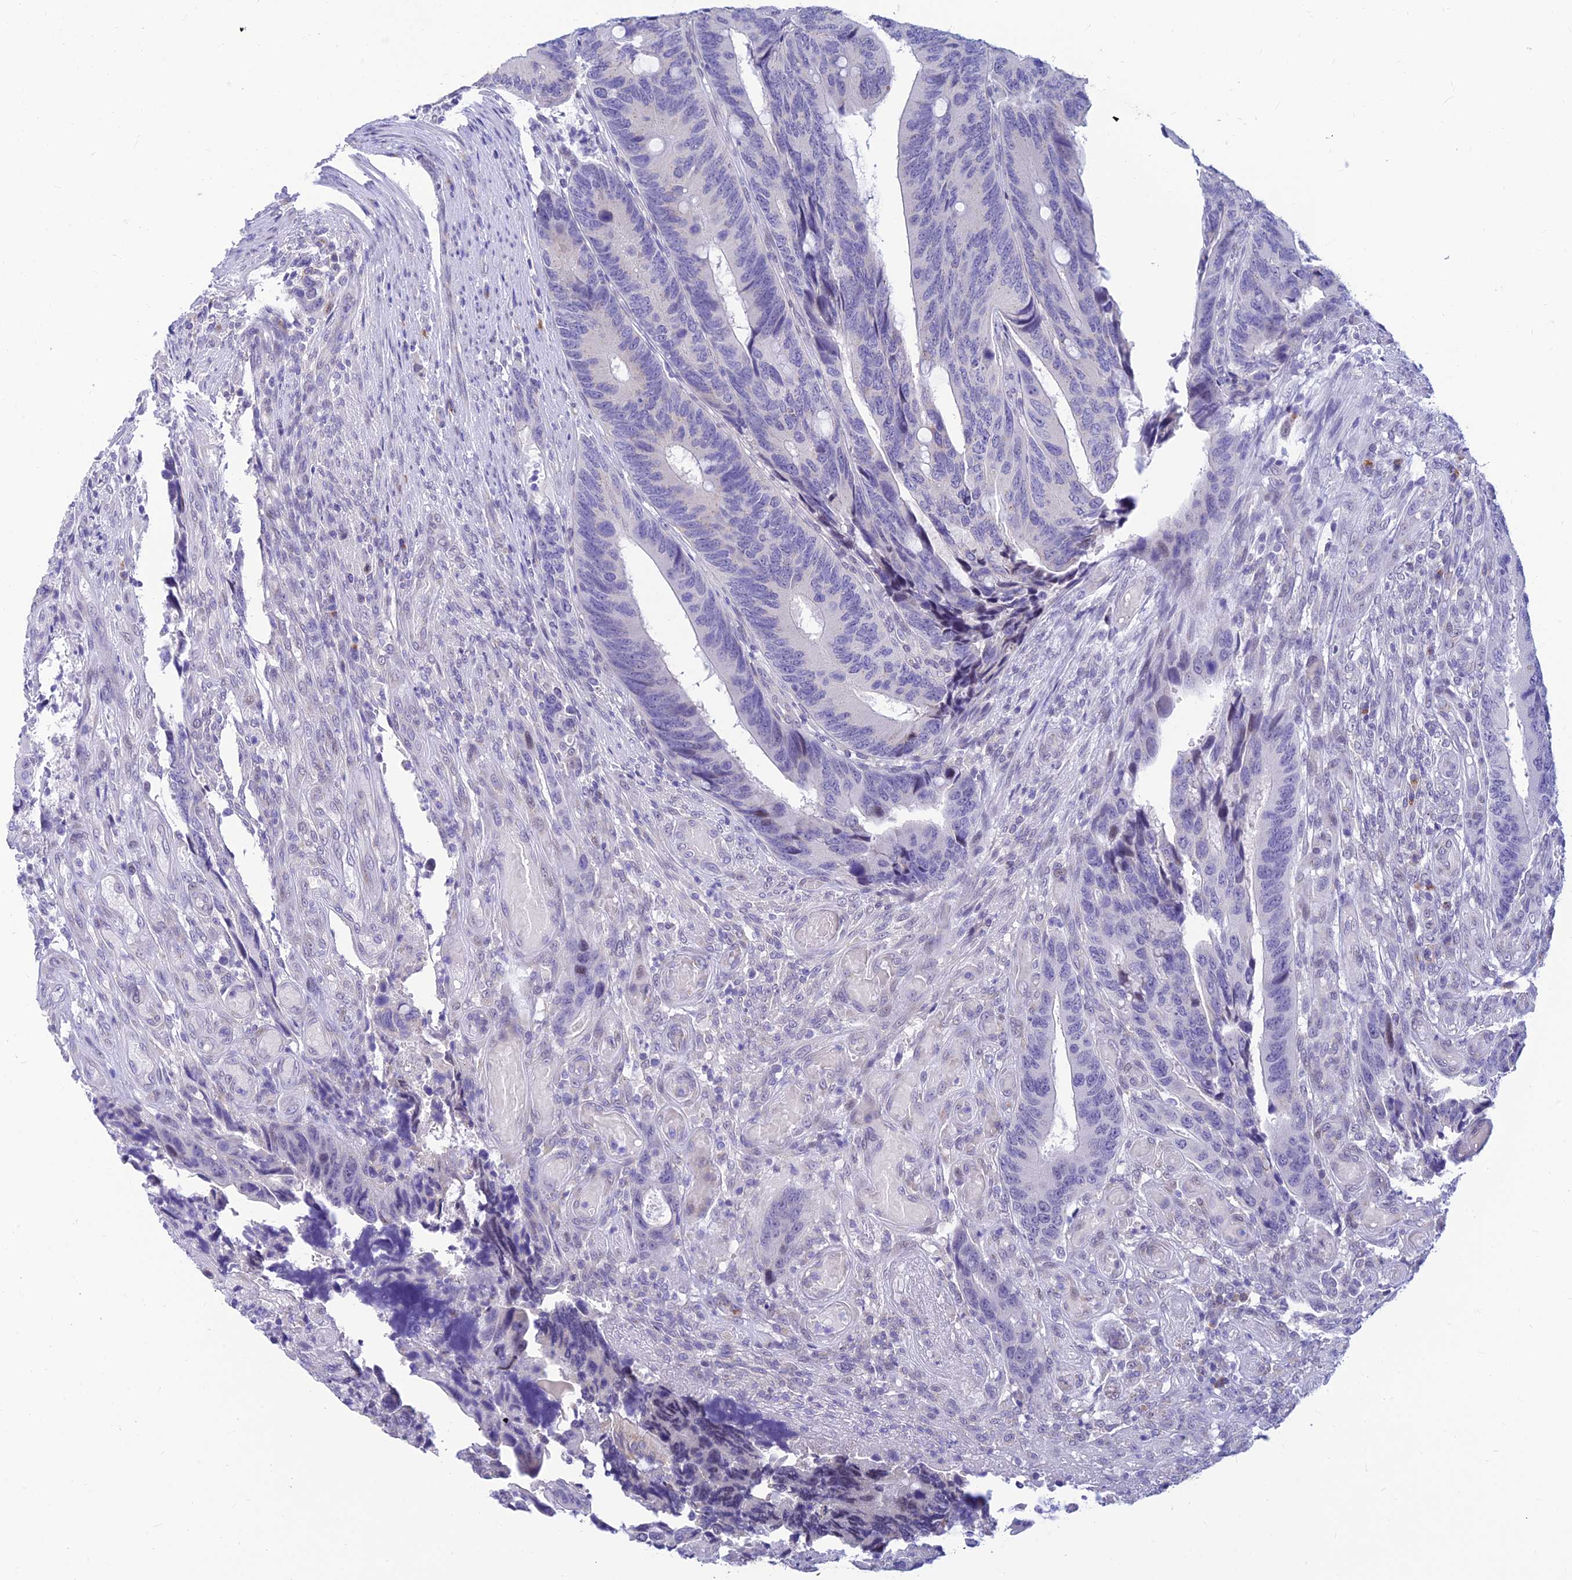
{"staining": {"intensity": "negative", "quantity": "none", "location": "none"}, "tissue": "colorectal cancer", "cell_type": "Tumor cells", "image_type": "cancer", "snomed": [{"axis": "morphology", "description": "Adenocarcinoma, NOS"}, {"axis": "topography", "description": "Colon"}], "caption": "Immunohistochemistry photomicrograph of human colorectal cancer stained for a protein (brown), which displays no positivity in tumor cells.", "gene": "INKA1", "patient": {"sex": "male", "age": 87}}